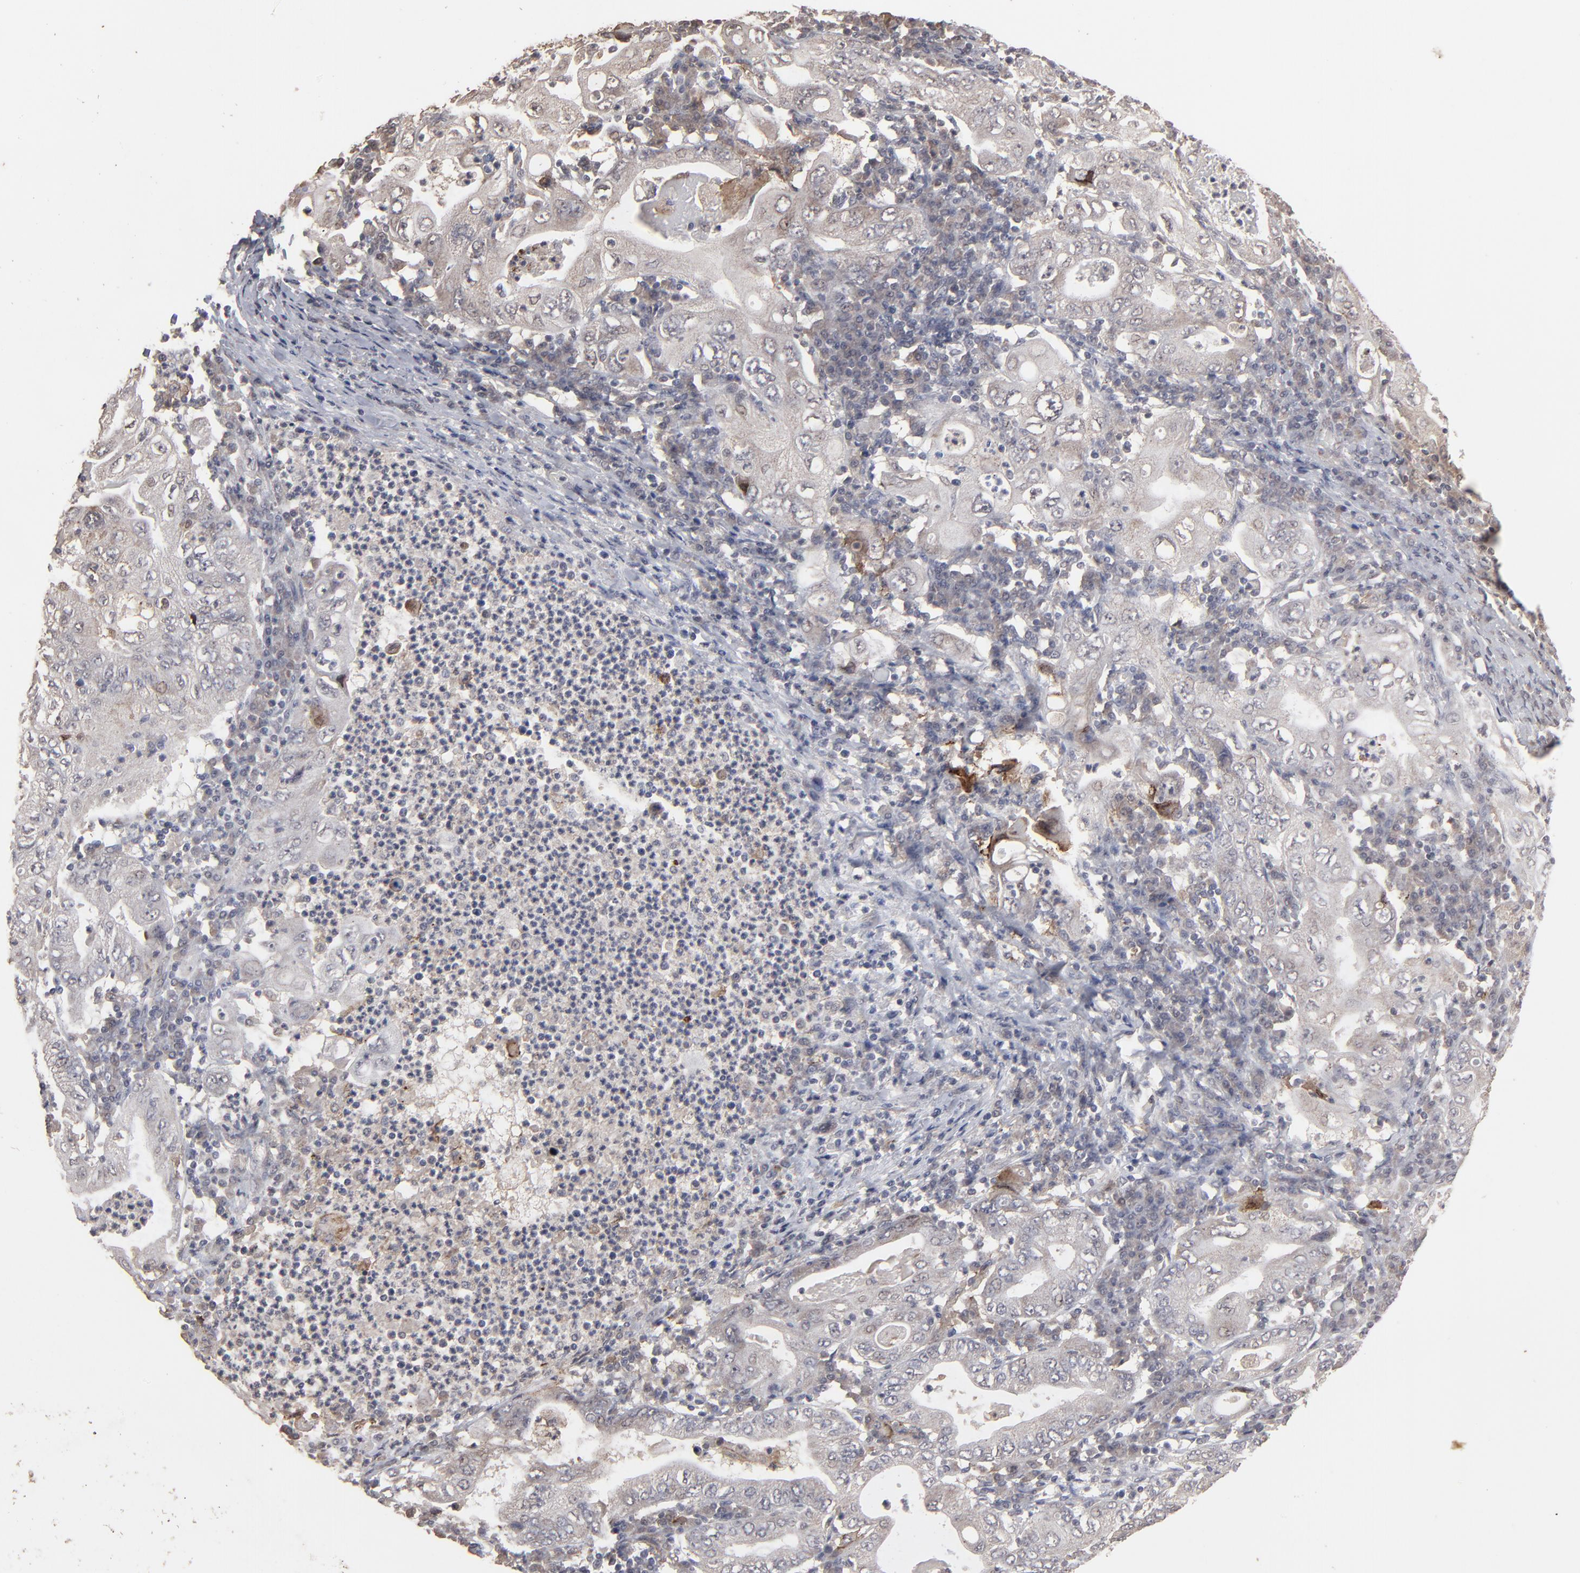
{"staining": {"intensity": "weak", "quantity": "25%-75%", "location": "cytoplasmic/membranous"}, "tissue": "stomach cancer", "cell_type": "Tumor cells", "image_type": "cancer", "snomed": [{"axis": "morphology", "description": "Normal tissue, NOS"}, {"axis": "morphology", "description": "Adenocarcinoma, NOS"}, {"axis": "topography", "description": "Esophagus"}, {"axis": "topography", "description": "Stomach, upper"}, {"axis": "topography", "description": "Peripheral nerve tissue"}], "caption": "A brown stain highlights weak cytoplasmic/membranous expression of a protein in human adenocarcinoma (stomach) tumor cells.", "gene": "SLC22A17", "patient": {"sex": "male", "age": 62}}